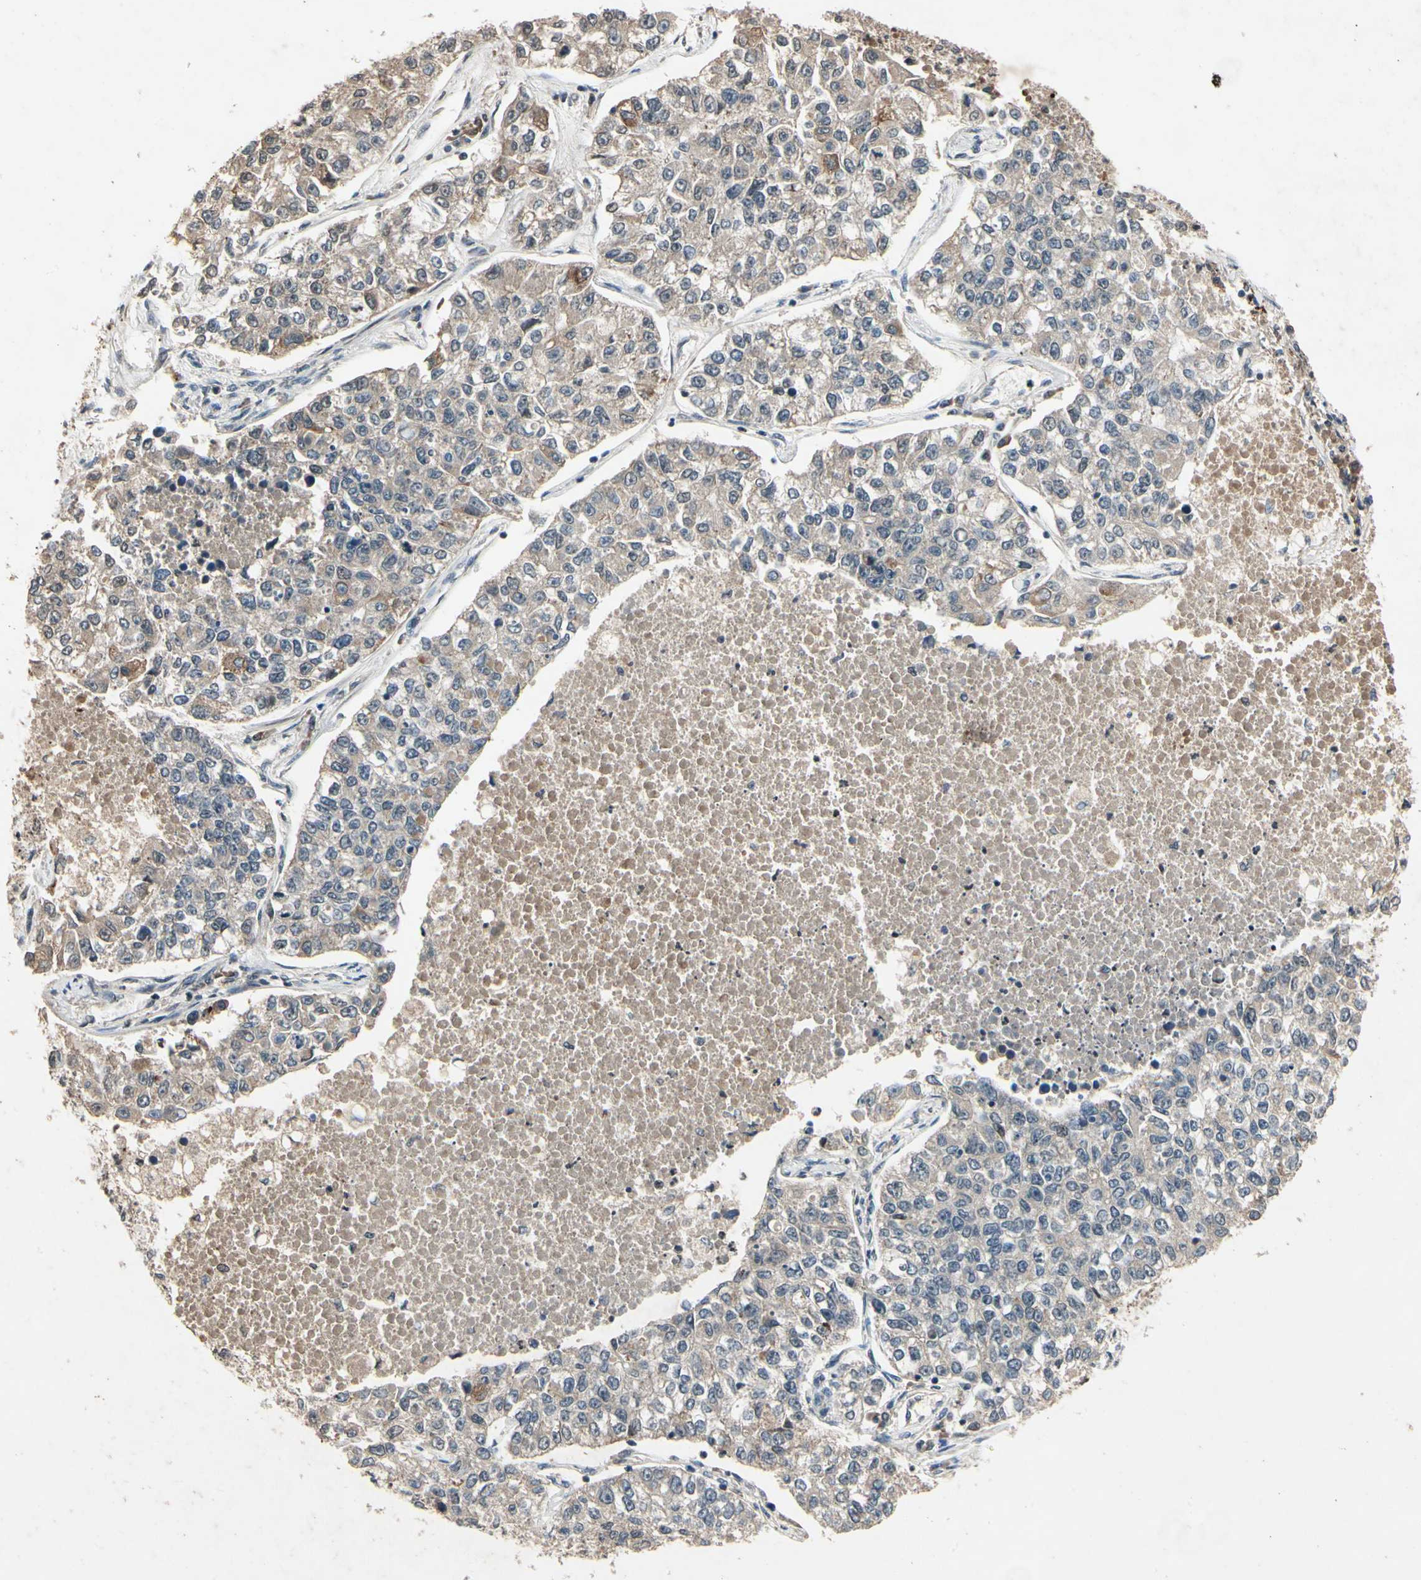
{"staining": {"intensity": "weak", "quantity": ">75%", "location": "cytoplasmic/membranous"}, "tissue": "lung cancer", "cell_type": "Tumor cells", "image_type": "cancer", "snomed": [{"axis": "morphology", "description": "Adenocarcinoma, NOS"}, {"axis": "topography", "description": "Lung"}], "caption": "High-power microscopy captured an IHC micrograph of adenocarcinoma (lung), revealing weak cytoplasmic/membranous expression in approximately >75% of tumor cells.", "gene": "DPY19L3", "patient": {"sex": "male", "age": 49}}